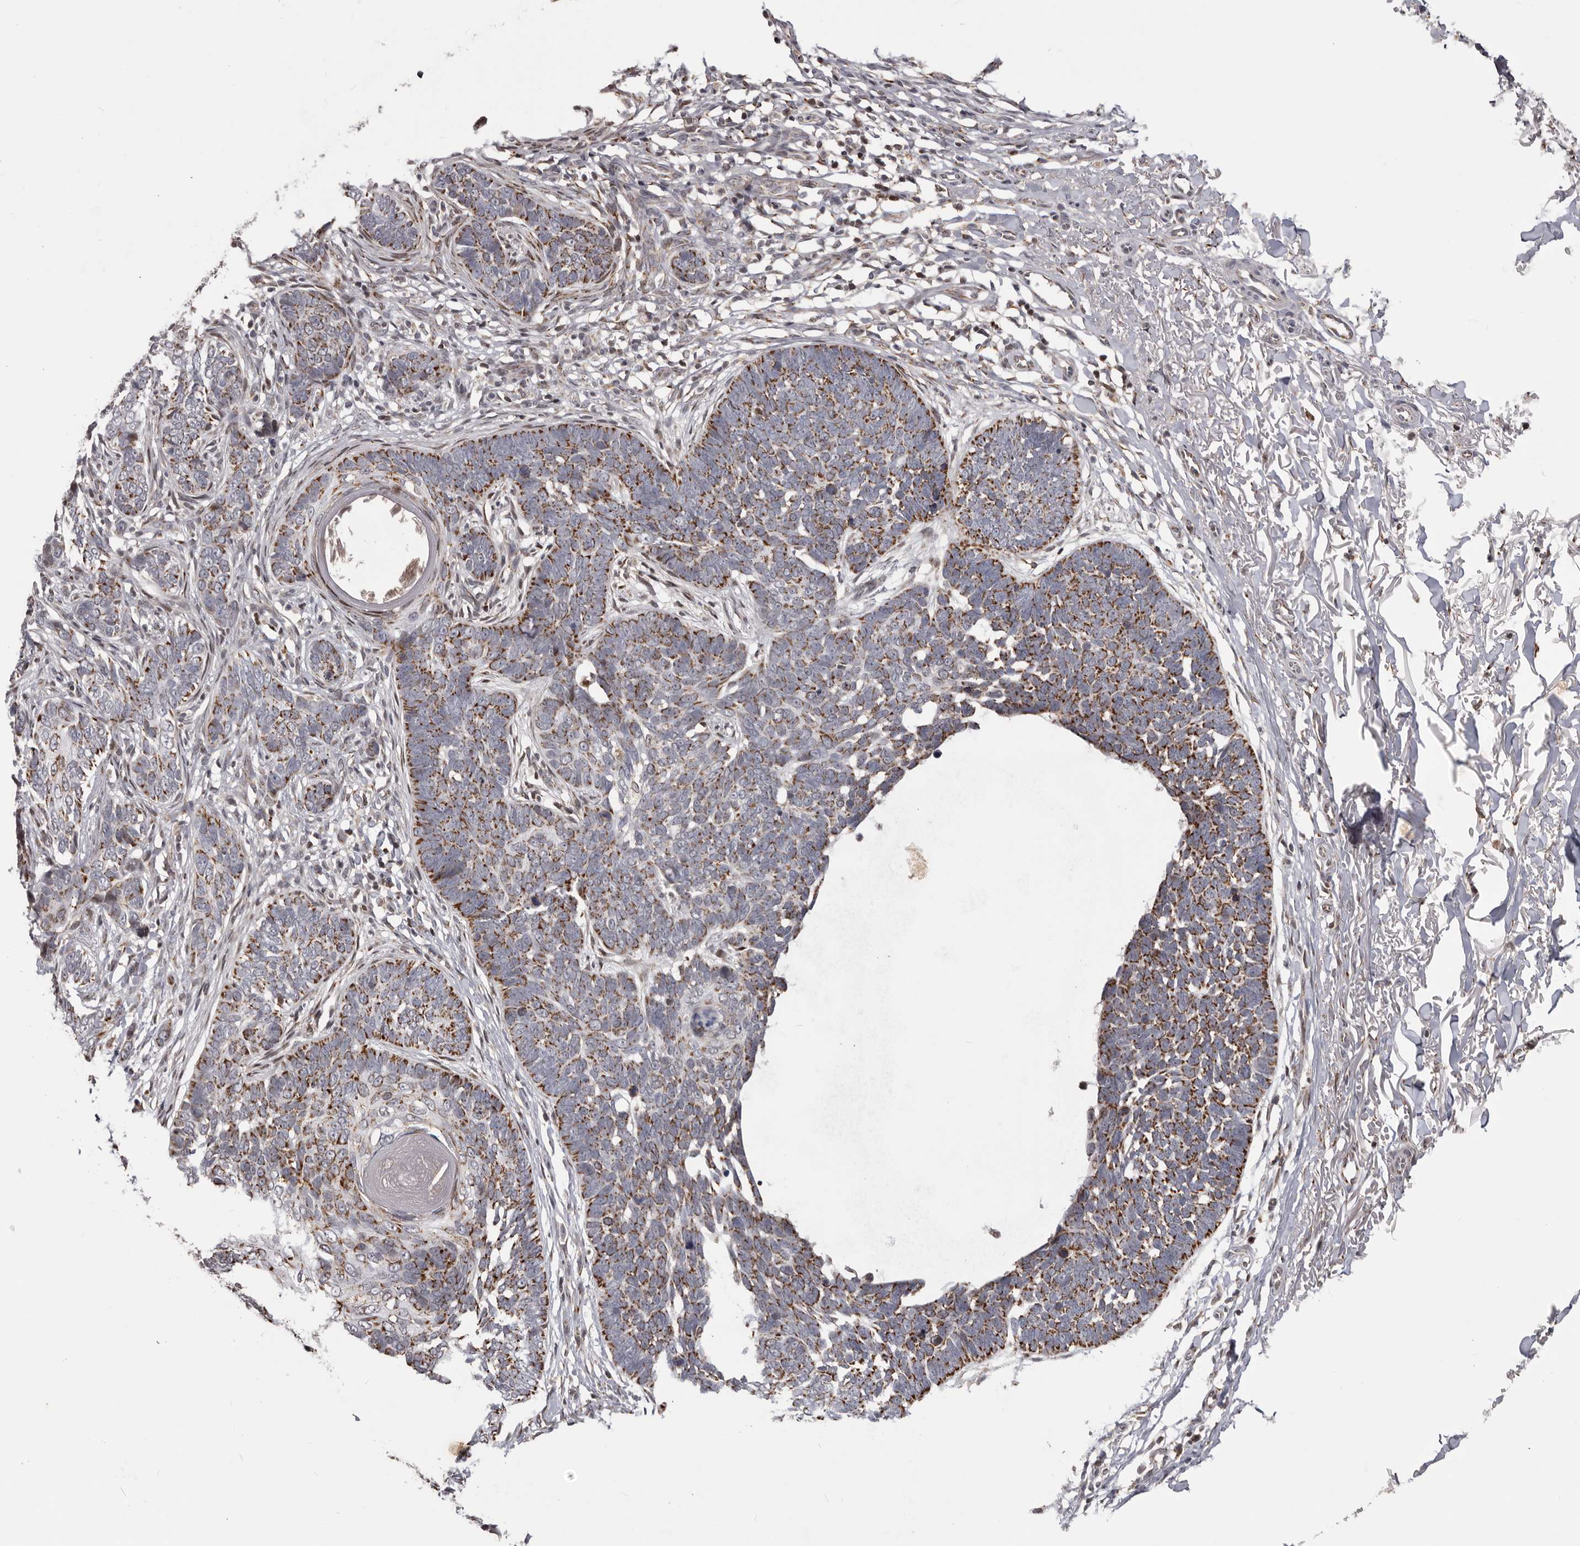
{"staining": {"intensity": "moderate", "quantity": ">75%", "location": "cytoplasmic/membranous"}, "tissue": "skin cancer", "cell_type": "Tumor cells", "image_type": "cancer", "snomed": [{"axis": "morphology", "description": "Normal tissue, NOS"}, {"axis": "morphology", "description": "Basal cell carcinoma"}, {"axis": "topography", "description": "Skin"}], "caption": "Protein expression analysis of skin basal cell carcinoma demonstrates moderate cytoplasmic/membranous staining in about >75% of tumor cells.", "gene": "C17orf99", "patient": {"sex": "male", "age": 77}}